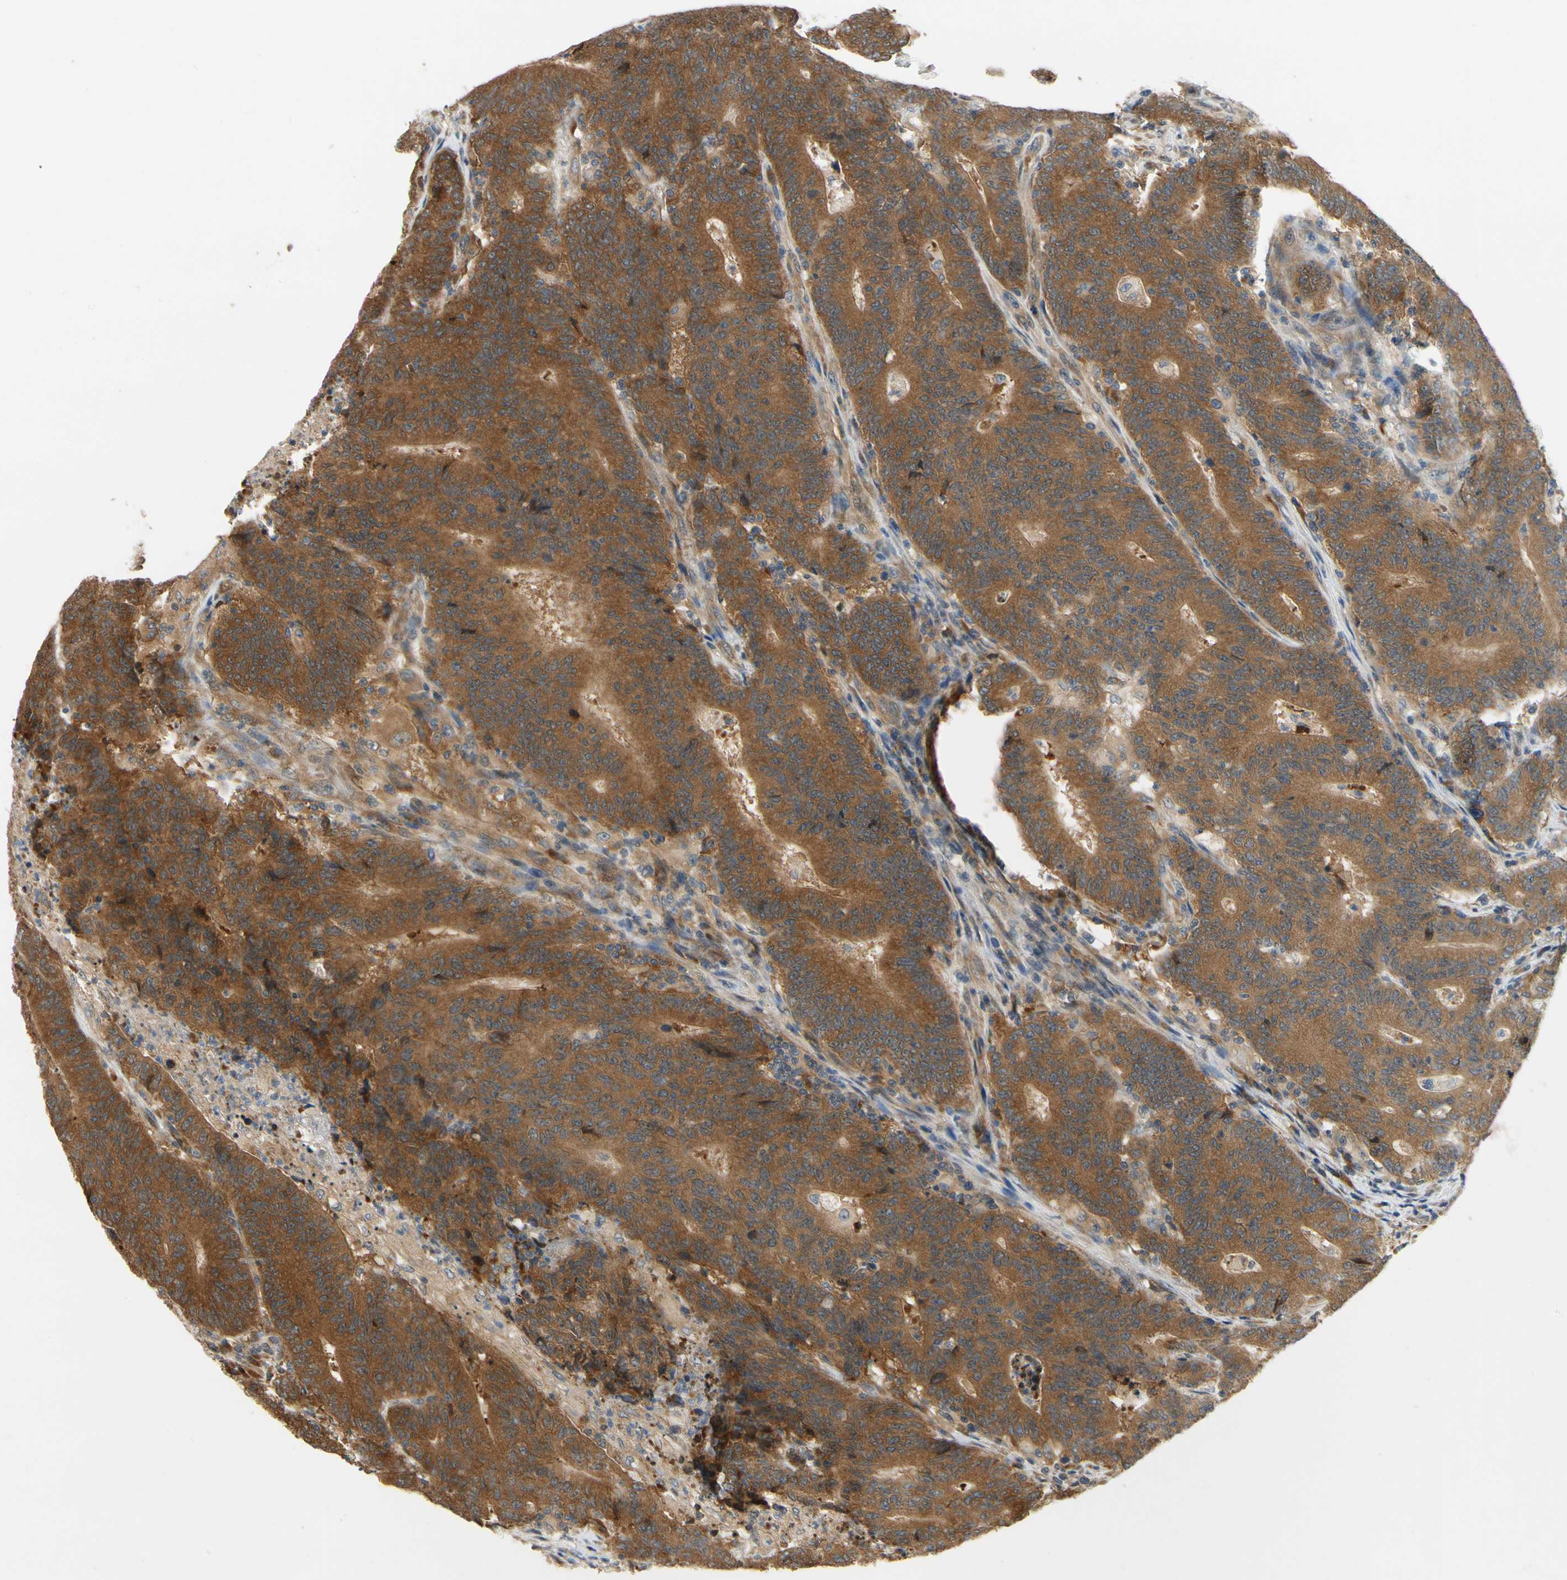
{"staining": {"intensity": "strong", "quantity": ">75%", "location": "cytoplasmic/membranous"}, "tissue": "colorectal cancer", "cell_type": "Tumor cells", "image_type": "cancer", "snomed": [{"axis": "morphology", "description": "Normal tissue, NOS"}, {"axis": "morphology", "description": "Adenocarcinoma, NOS"}, {"axis": "topography", "description": "Colon"}], "caption": "Colorectal cancer (adenocarcinoma) tissue demonstrates strong cytoplasmic/membranous expression in about >75% of tumor cells", "gene": "TDRP", "patient": {"sex": "female", "age": 75}}